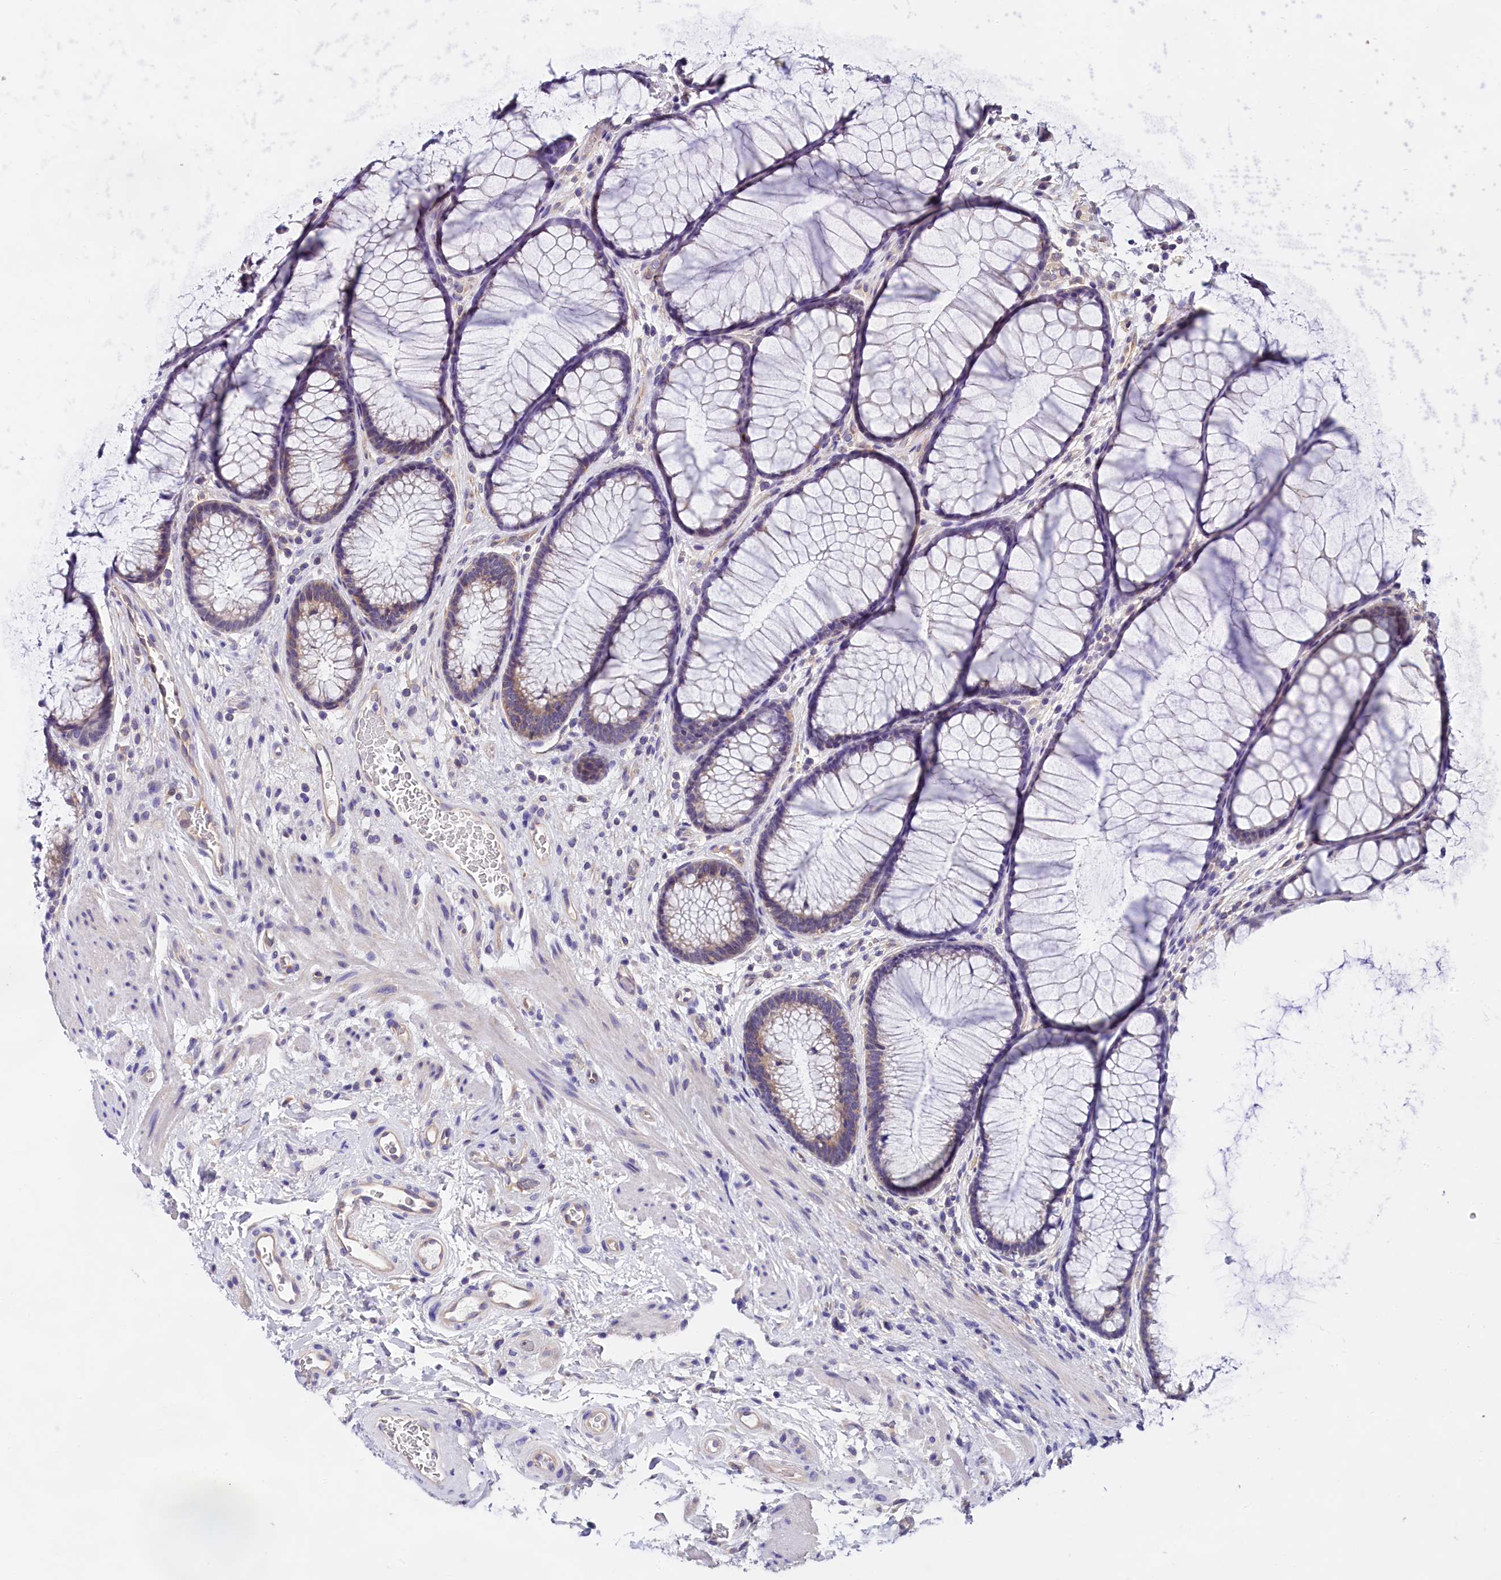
{"staining": {"intensity": "negative", "quantity": "none", "location": "none"}, "tissue": "colon", "cell_type": "Endothelial cells", "image_type": "normal", "snomed": [{"axis": "morphology", "description": "Normal tissue, NOS"}, {"axis": "topography", "description": "Colon"}], "caption": "Immunohistochemical staining of normal human colon displays no significant expression in endothelial cells. (DAB (3,3'-diaminobenzidine) immunohistochemistry (IHC) visualized using brightfield microscopy, high magnification).", "gene": "OAS3", "patient": {"sex": "female", "age": 82}}